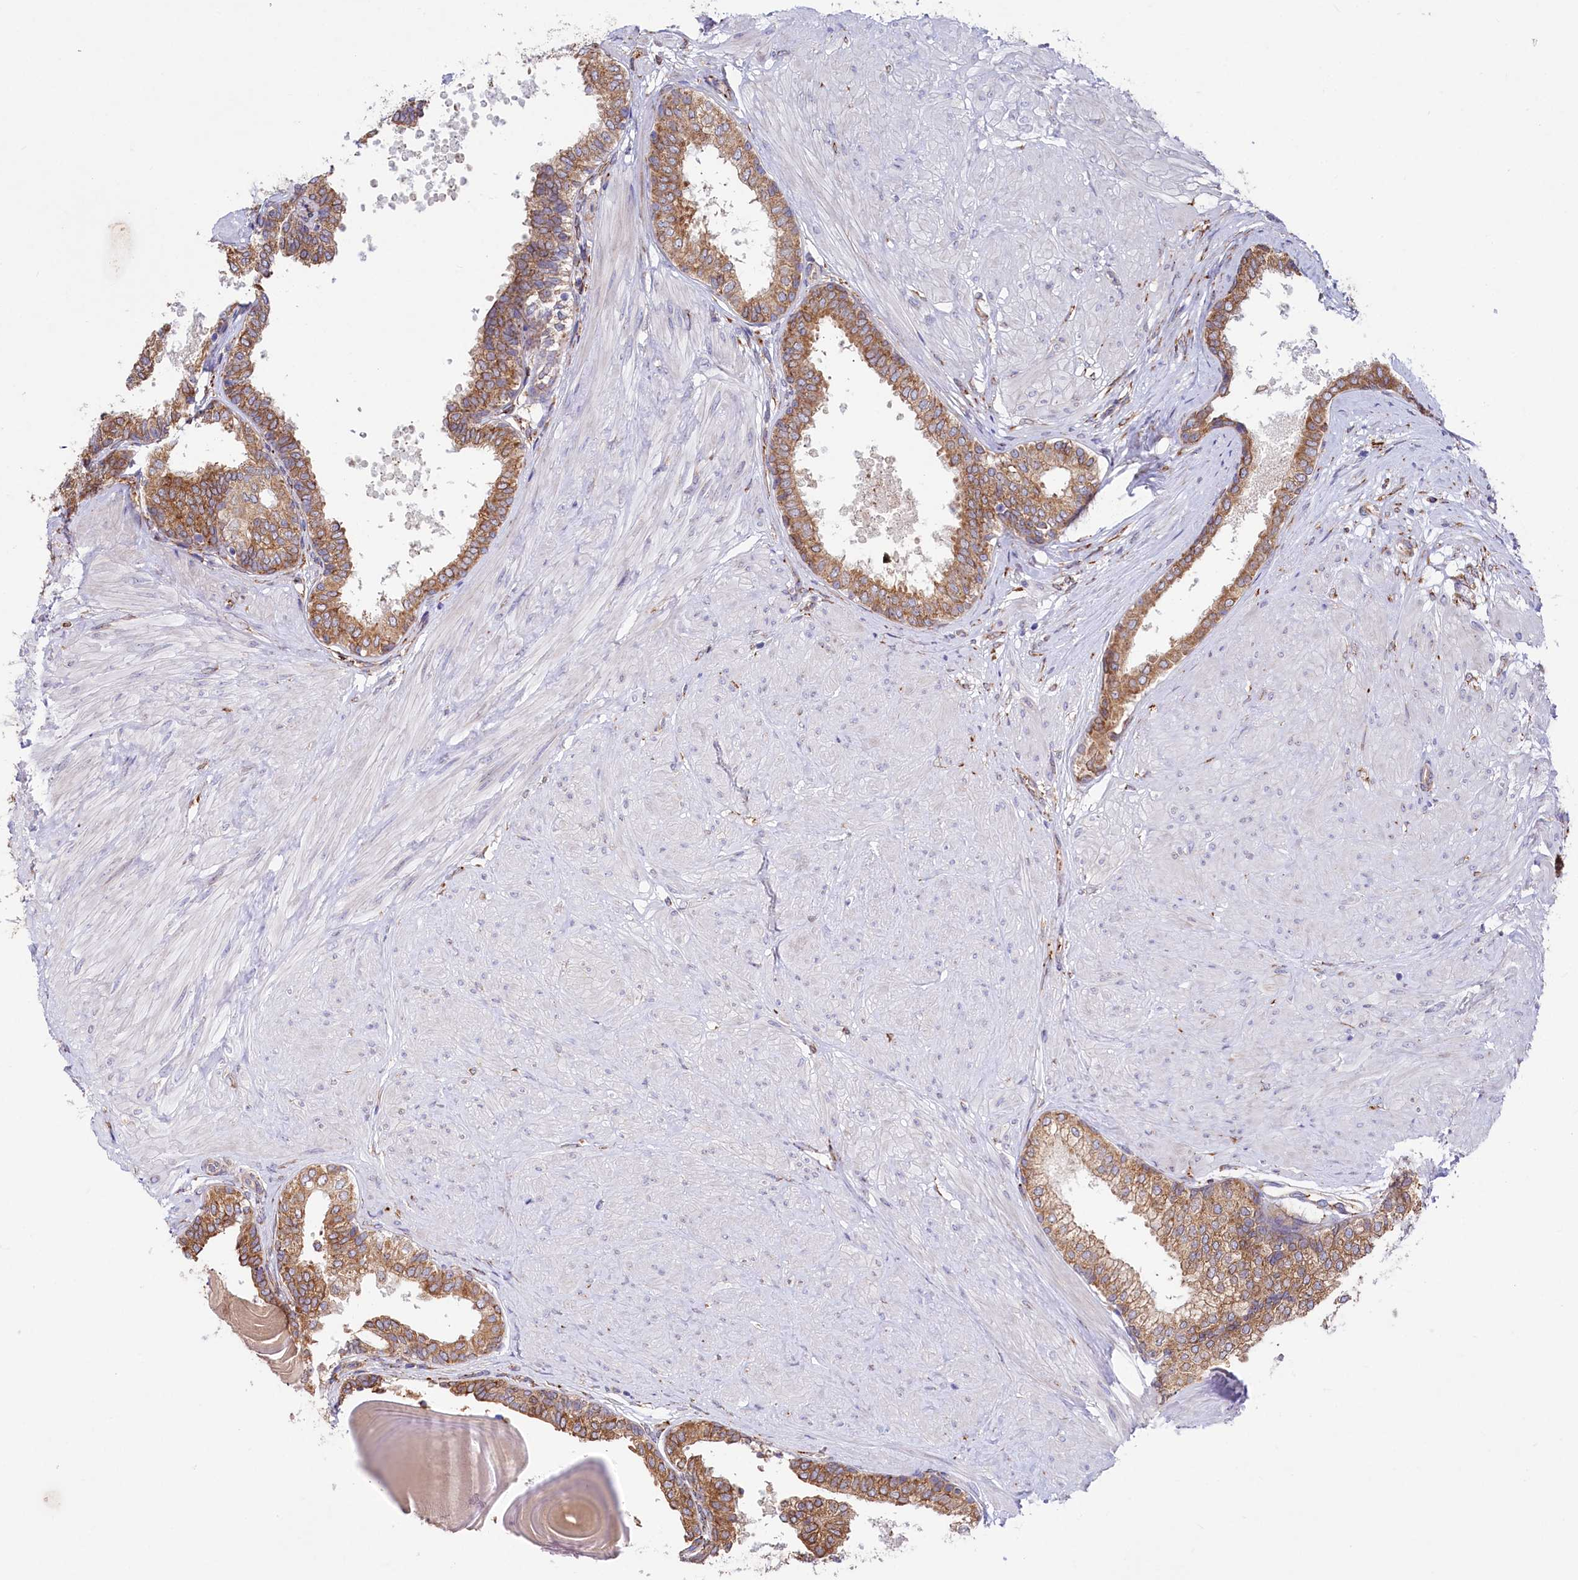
{"staining": {"intensity": "moderate", "quantity": ">75%", "location": "cytoplasmic/membranous"}, "tissue": "prostate", "cell_type": "Glandular cells", "image_type": "normal", "snomed": [{"axis": "morphology", "description": "Normal tissue, NOS"}, {"axis": "topography", "description": "Prostate"}], "caption": "IHC staining of unremarkable prostate, which demonstrates medium levels of moderate cytoplasmic/membranous positivity in approximately >75% of glandular cells indicating moderate cytoplasmic/membranous protein expression. The staining was performed using DAB (brown) for protein detection and nuclei were counterstained in hematoxylin (blue).", "gene": "CHID1", "patient": {"sex": "male", "age": 48}}